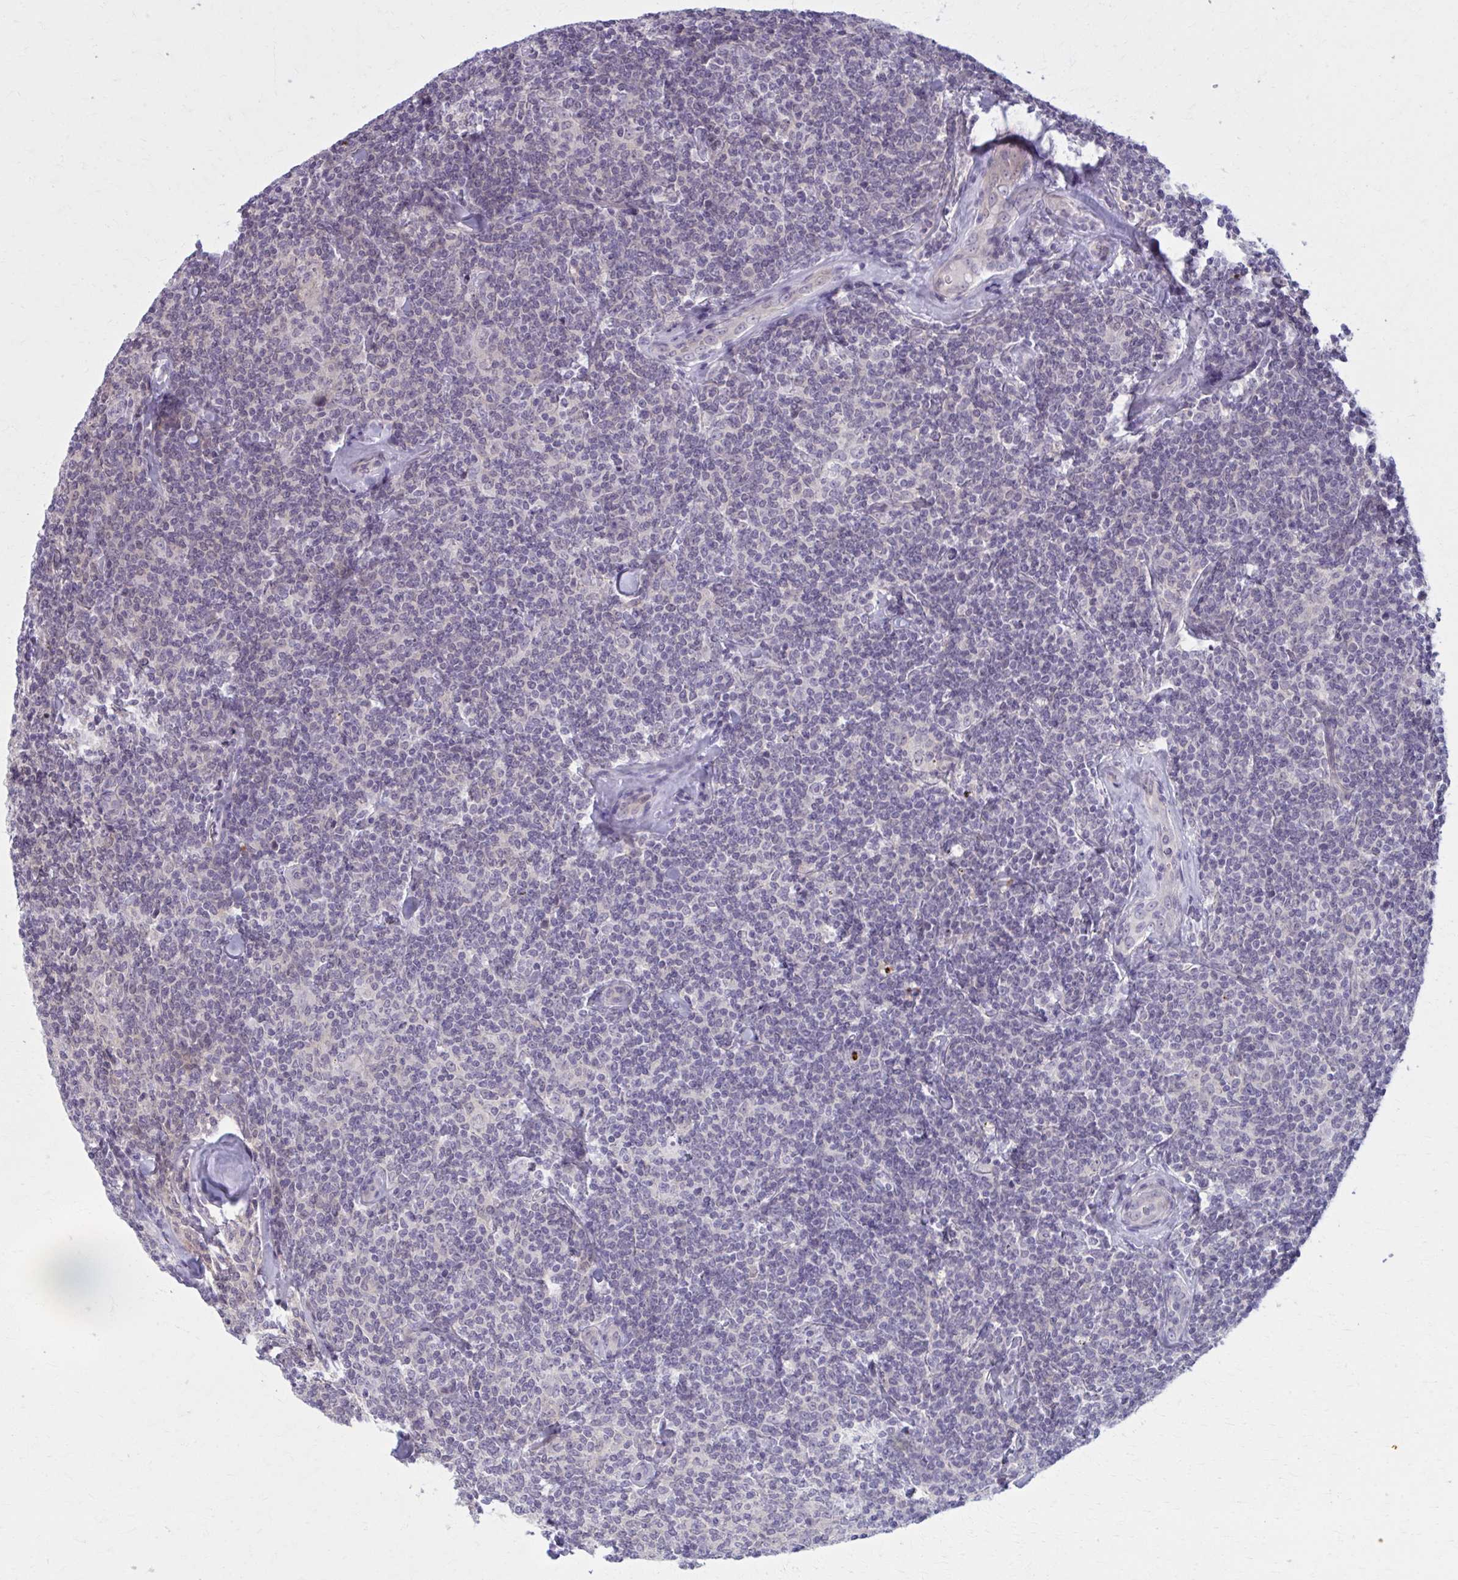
{"staining": {"intensity": "negative", "quantity": "none", "location": "none"}, "tissue": "lymphoma", "cell_type": "Tumor cells", "image_type": "cancer", "snomed": [{"axis": "morphology", "description": "Malignant lymphoma, non-Hodgkin's type, Low grade"}, {"axis": "topography", "description": "Lymph node"}], "caption": "Immunohistochemistry of human lymphoma reveals no expression in tumor cells.", "gene": "NUMBL", "patient": {"sex": "female", "age": 56}}